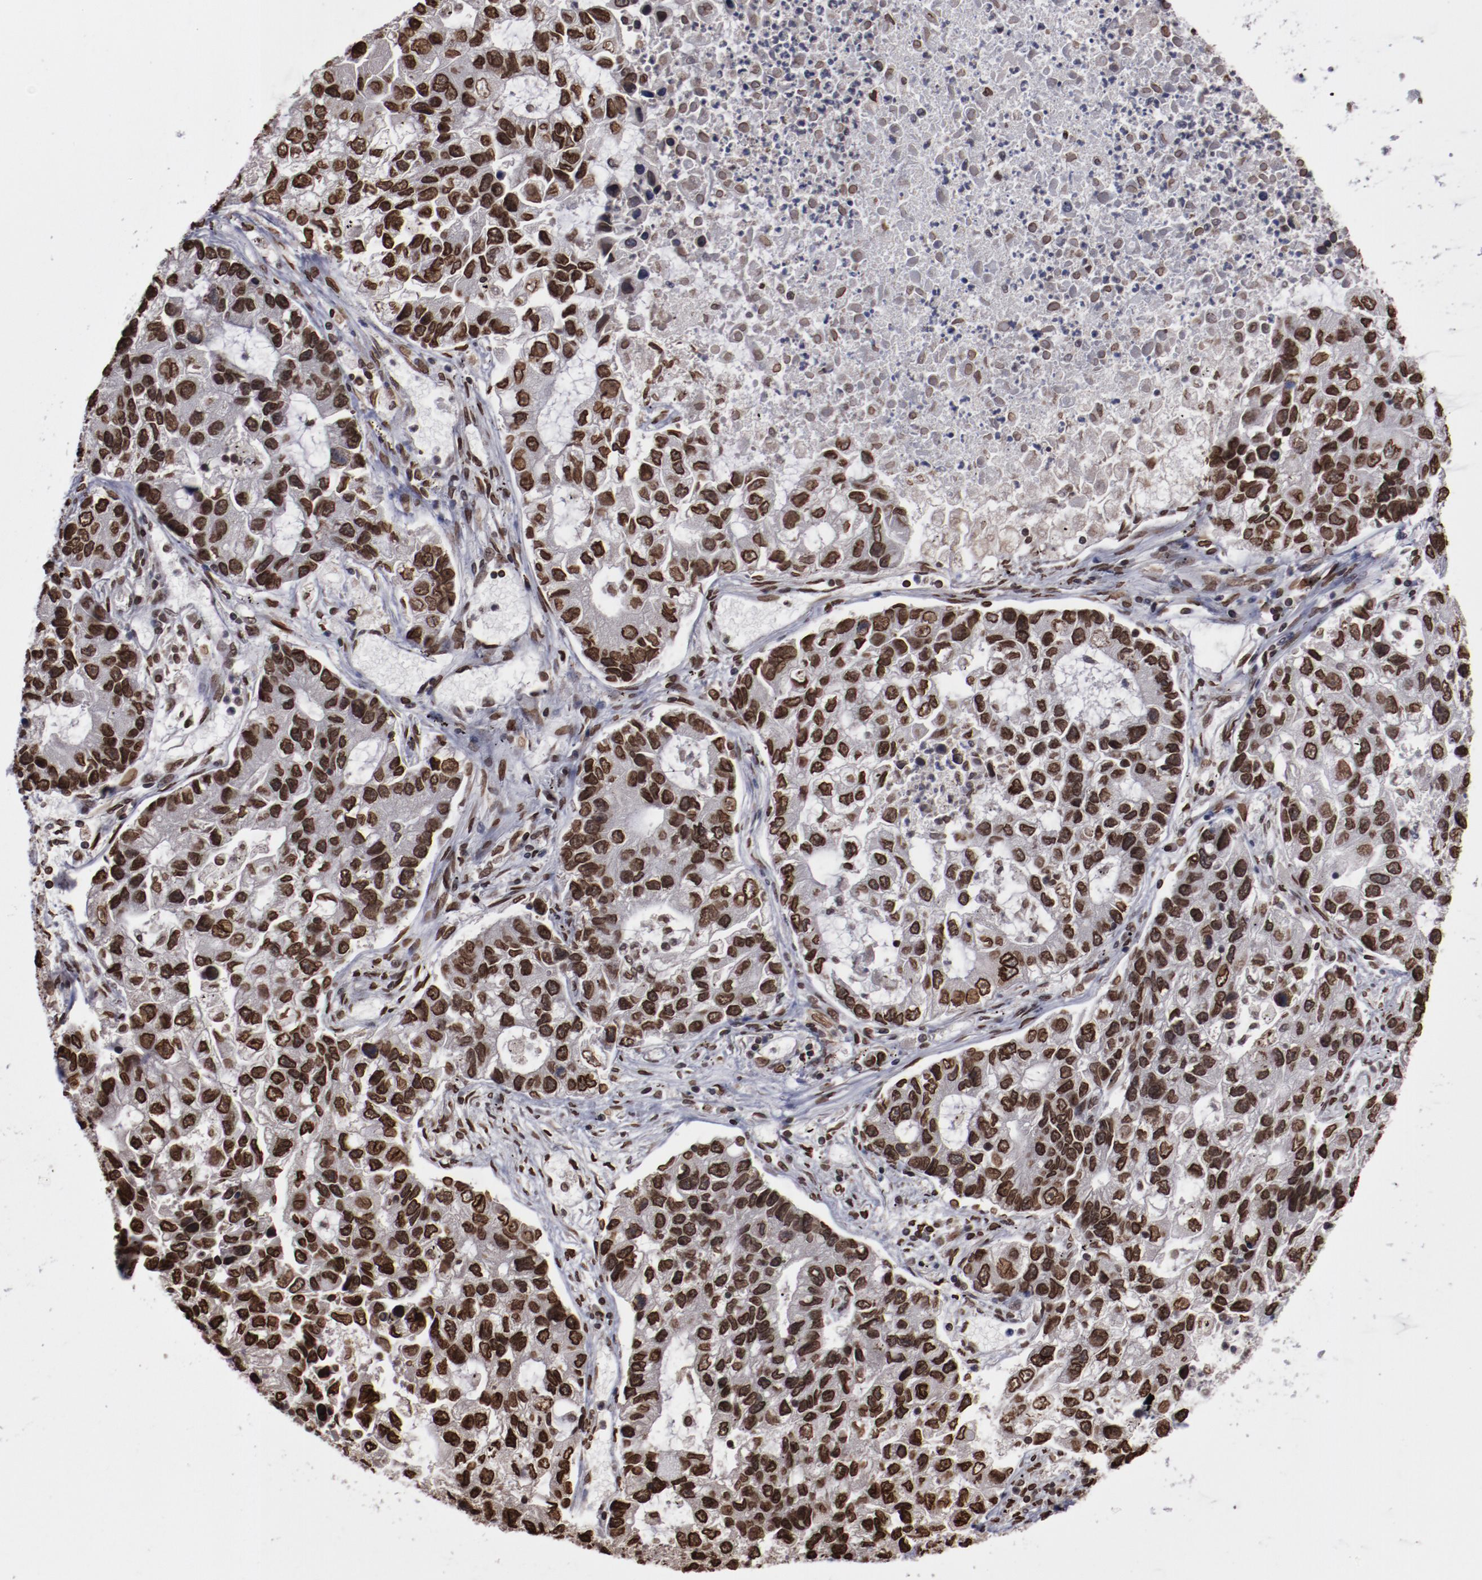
{"staining": {"intensity": "strong", "quantity": ">75%", "location": "nuclear"}, "tissue": "lung cancer", "cell_type": "Tumor cells", "image_type": "cancer", "snomed": [{"axis": "morphology", "description": "Adenocarcinoma, NOS"}, {"axis": "topography", "description": "Lung"}], "caption": "High-magnification brightfield microscopy of adenocarcinoma (lung) stained with DAB (3,3'-diaminobenzidine) (brown) and counterstained with hematoxylin (blue). tumor cells exhibit strong nuclear expression is appreciated in about>75% of cells.", "gene": "AKT1", "patient": {"sex": "female", "age": 51}}